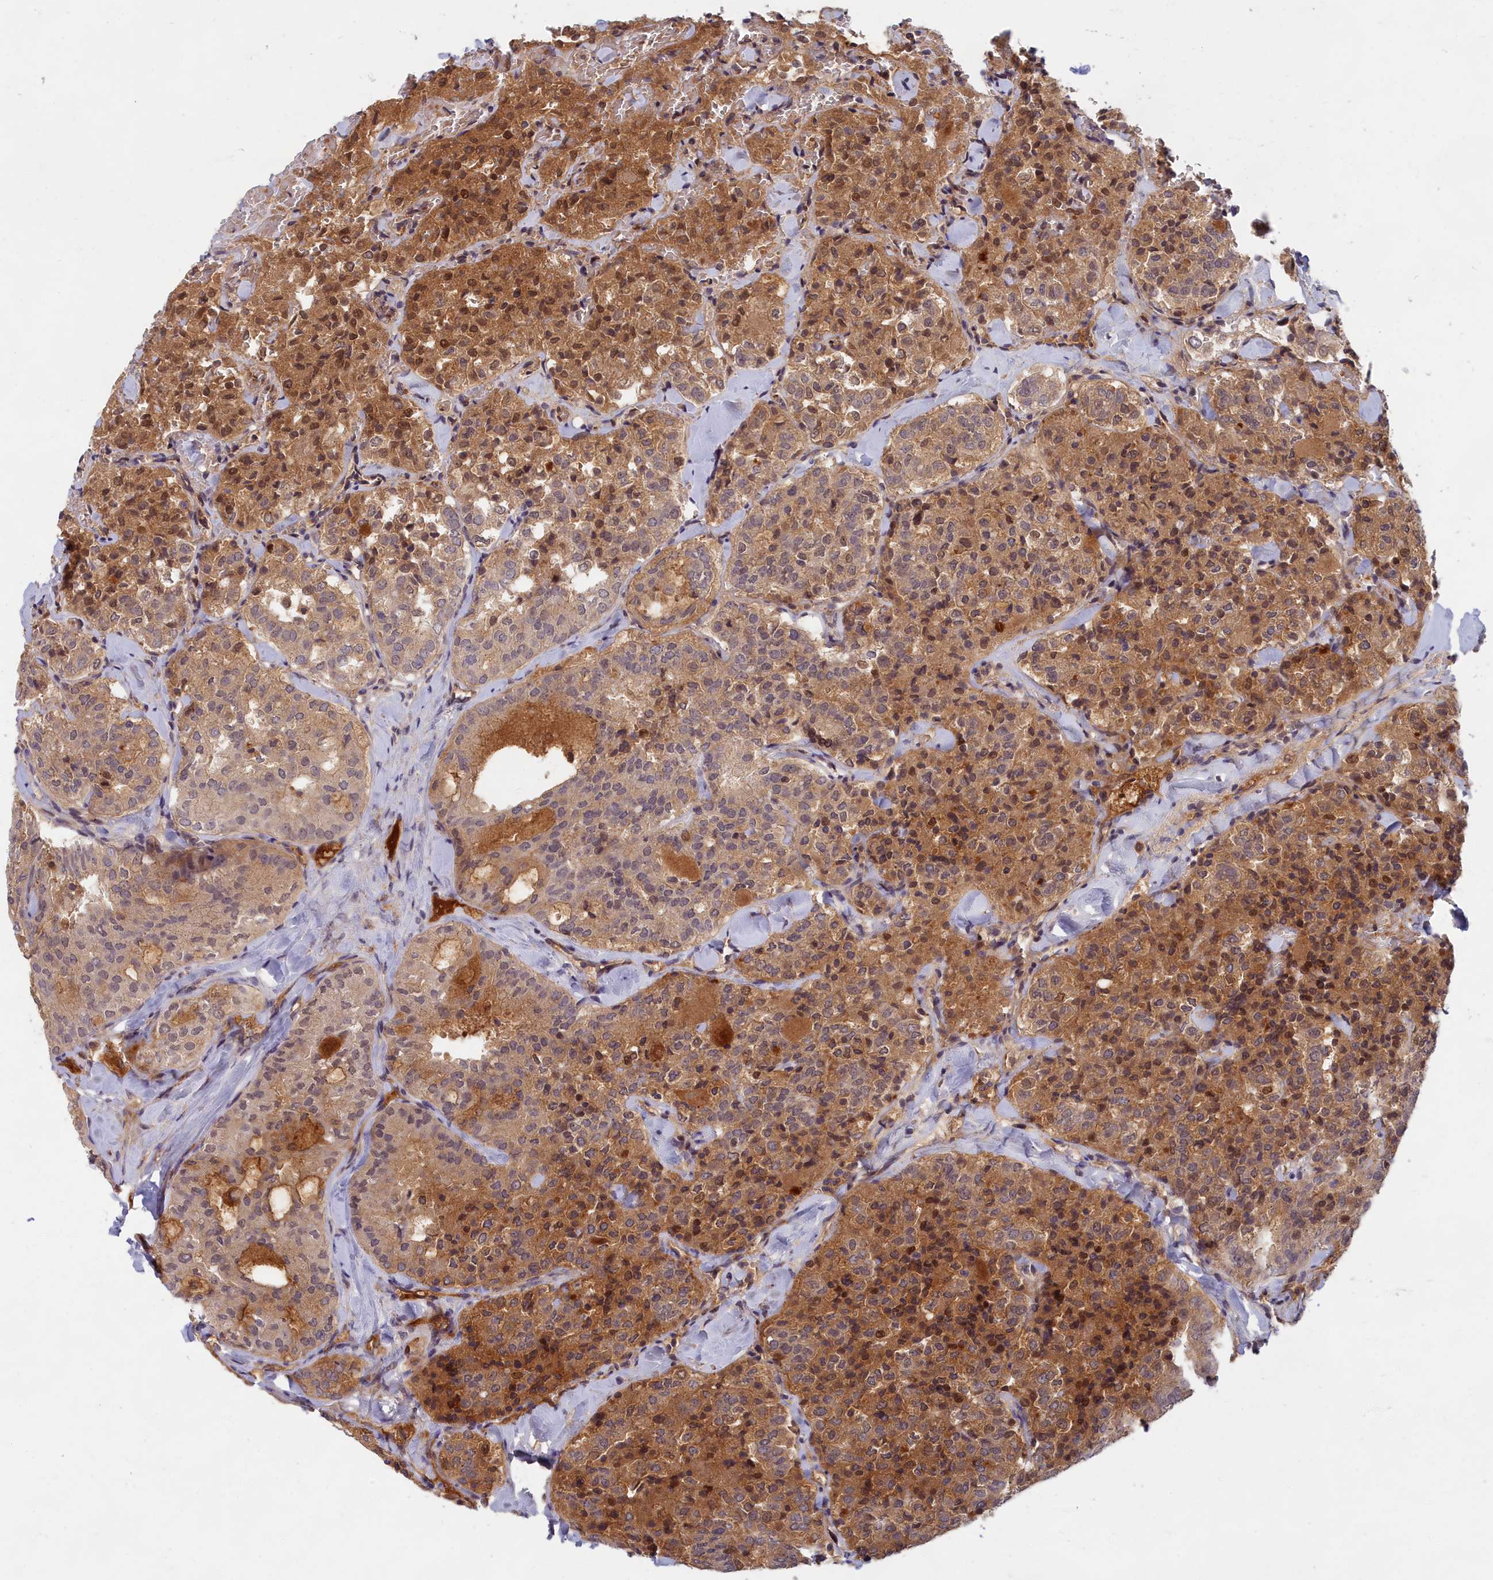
{"staining": {"intensity": "moderate", "quantity": ">75%", "location": "cytoplasmic/membranous,nuclear"}, "tissue": "thyroid cancer", "cell_type": "Tumor cells", "image_type": "cancer", "snomed": [{"axis": "morphology", "description": "Follicular adenoma carcinoma, NOS"}, {"axis": "topography", "description": "Thyroid gland"}], "caption": "Protein analysis of follicular adenoma carcinoma (thyroid) tissue shows moderate cytoplasmic/membranous and nuclear expression in approximately >75% of tumor cells.", "gene": "EARS2", "patient": {"sex": "male", "age": 75}}